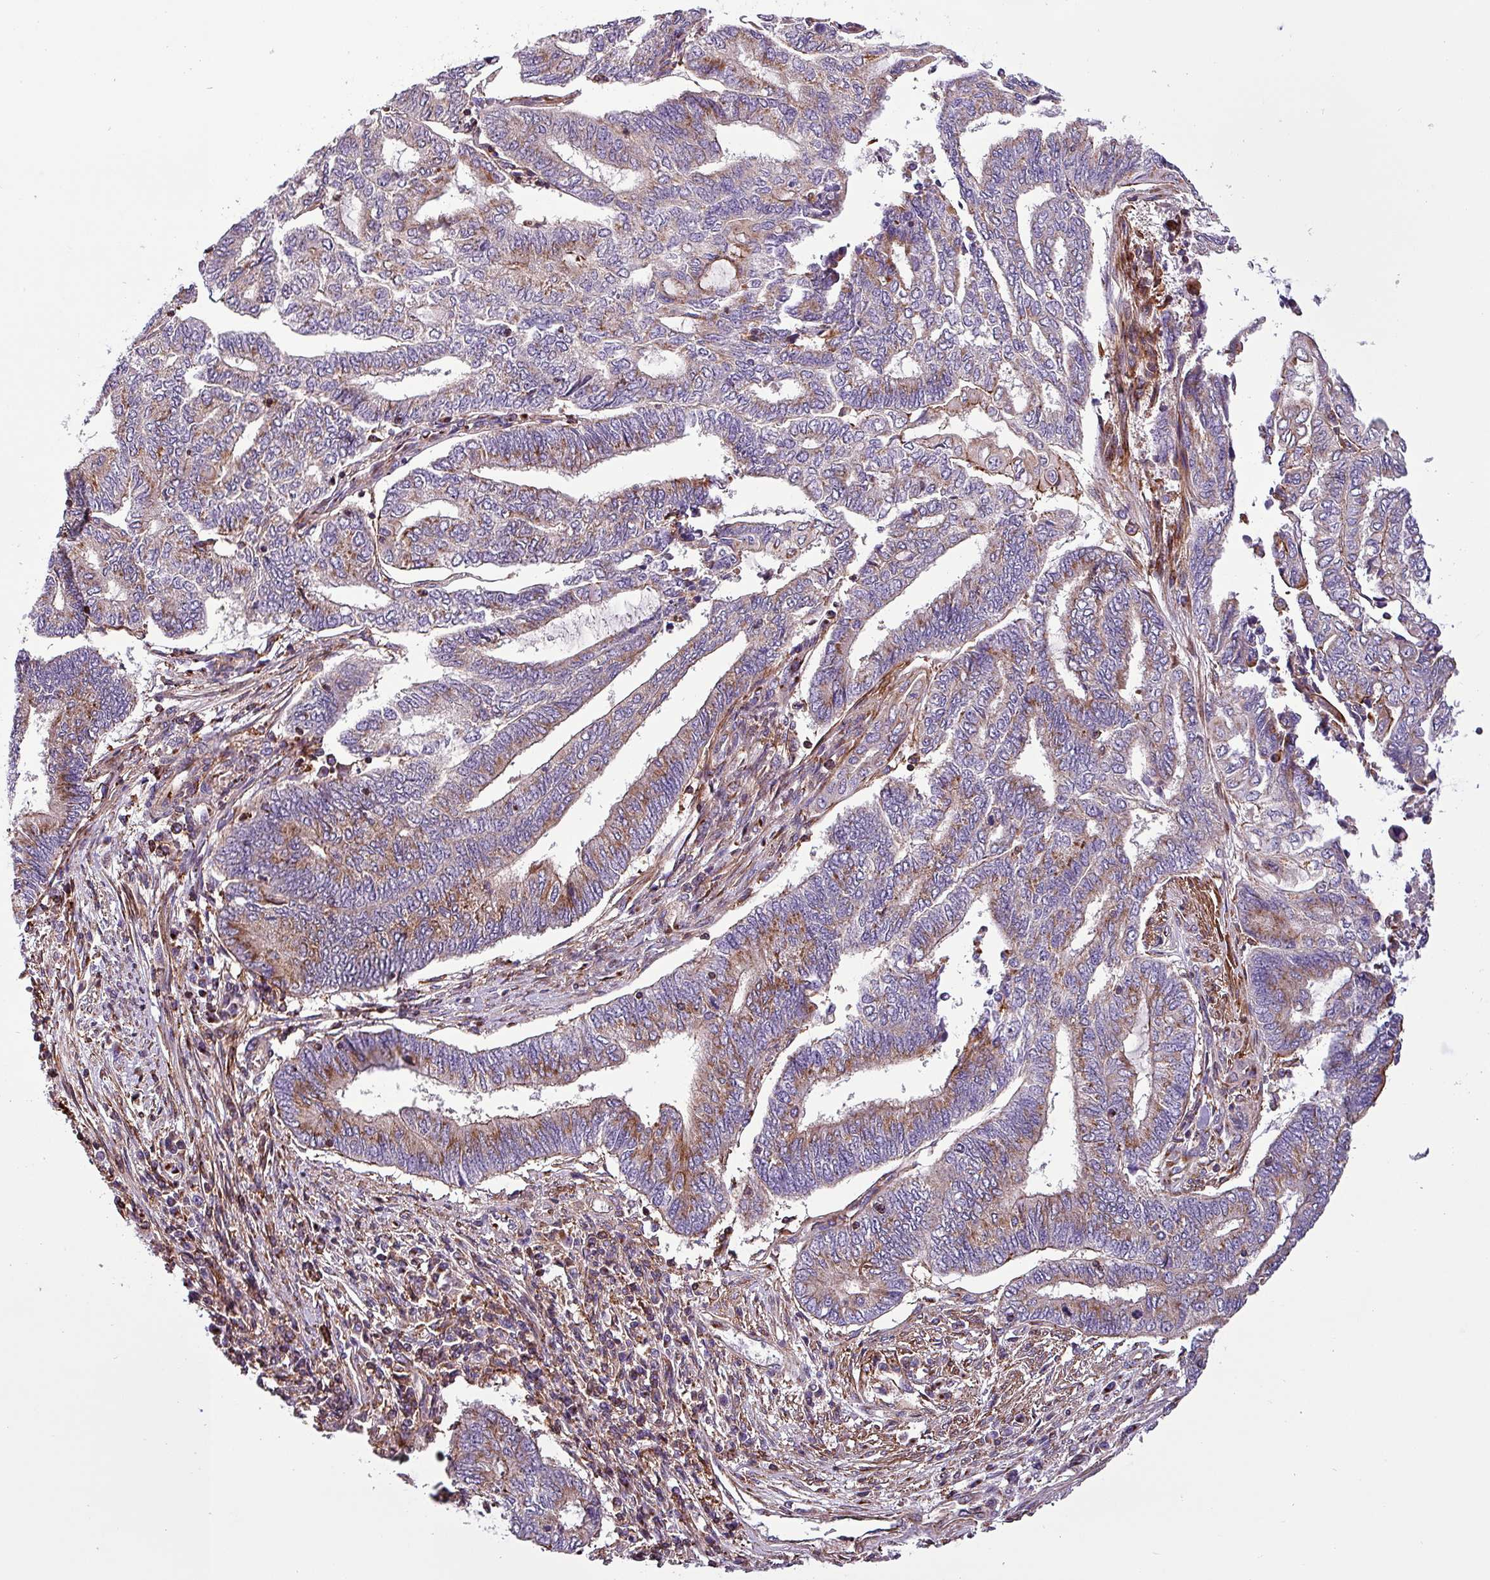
{"staining": {"intensity": "weak", "quantity": "25%-75%", "location": "cytoplasmic/membranous"}, "tissue": "endometrial cancer", "cell_type": "Tumor cells", "image_type": "cancer", "snomed": [{"axis": "morphology", "description": "Adenocarcinoma, NOS"}, {"axis": "topography", "description": "Uterus"}, {"axis": "topography", "description": "Endometrium"}], "caption": "Immunohistochemistry of human endometrial cancer (adenocarcinoma) demonstrates low levels of weak cytoplasmic/membranous expression in about 25%-75% of tumor cells.", "gene": "VAMP4", "patient": {"sex": "female", "age": 70}}